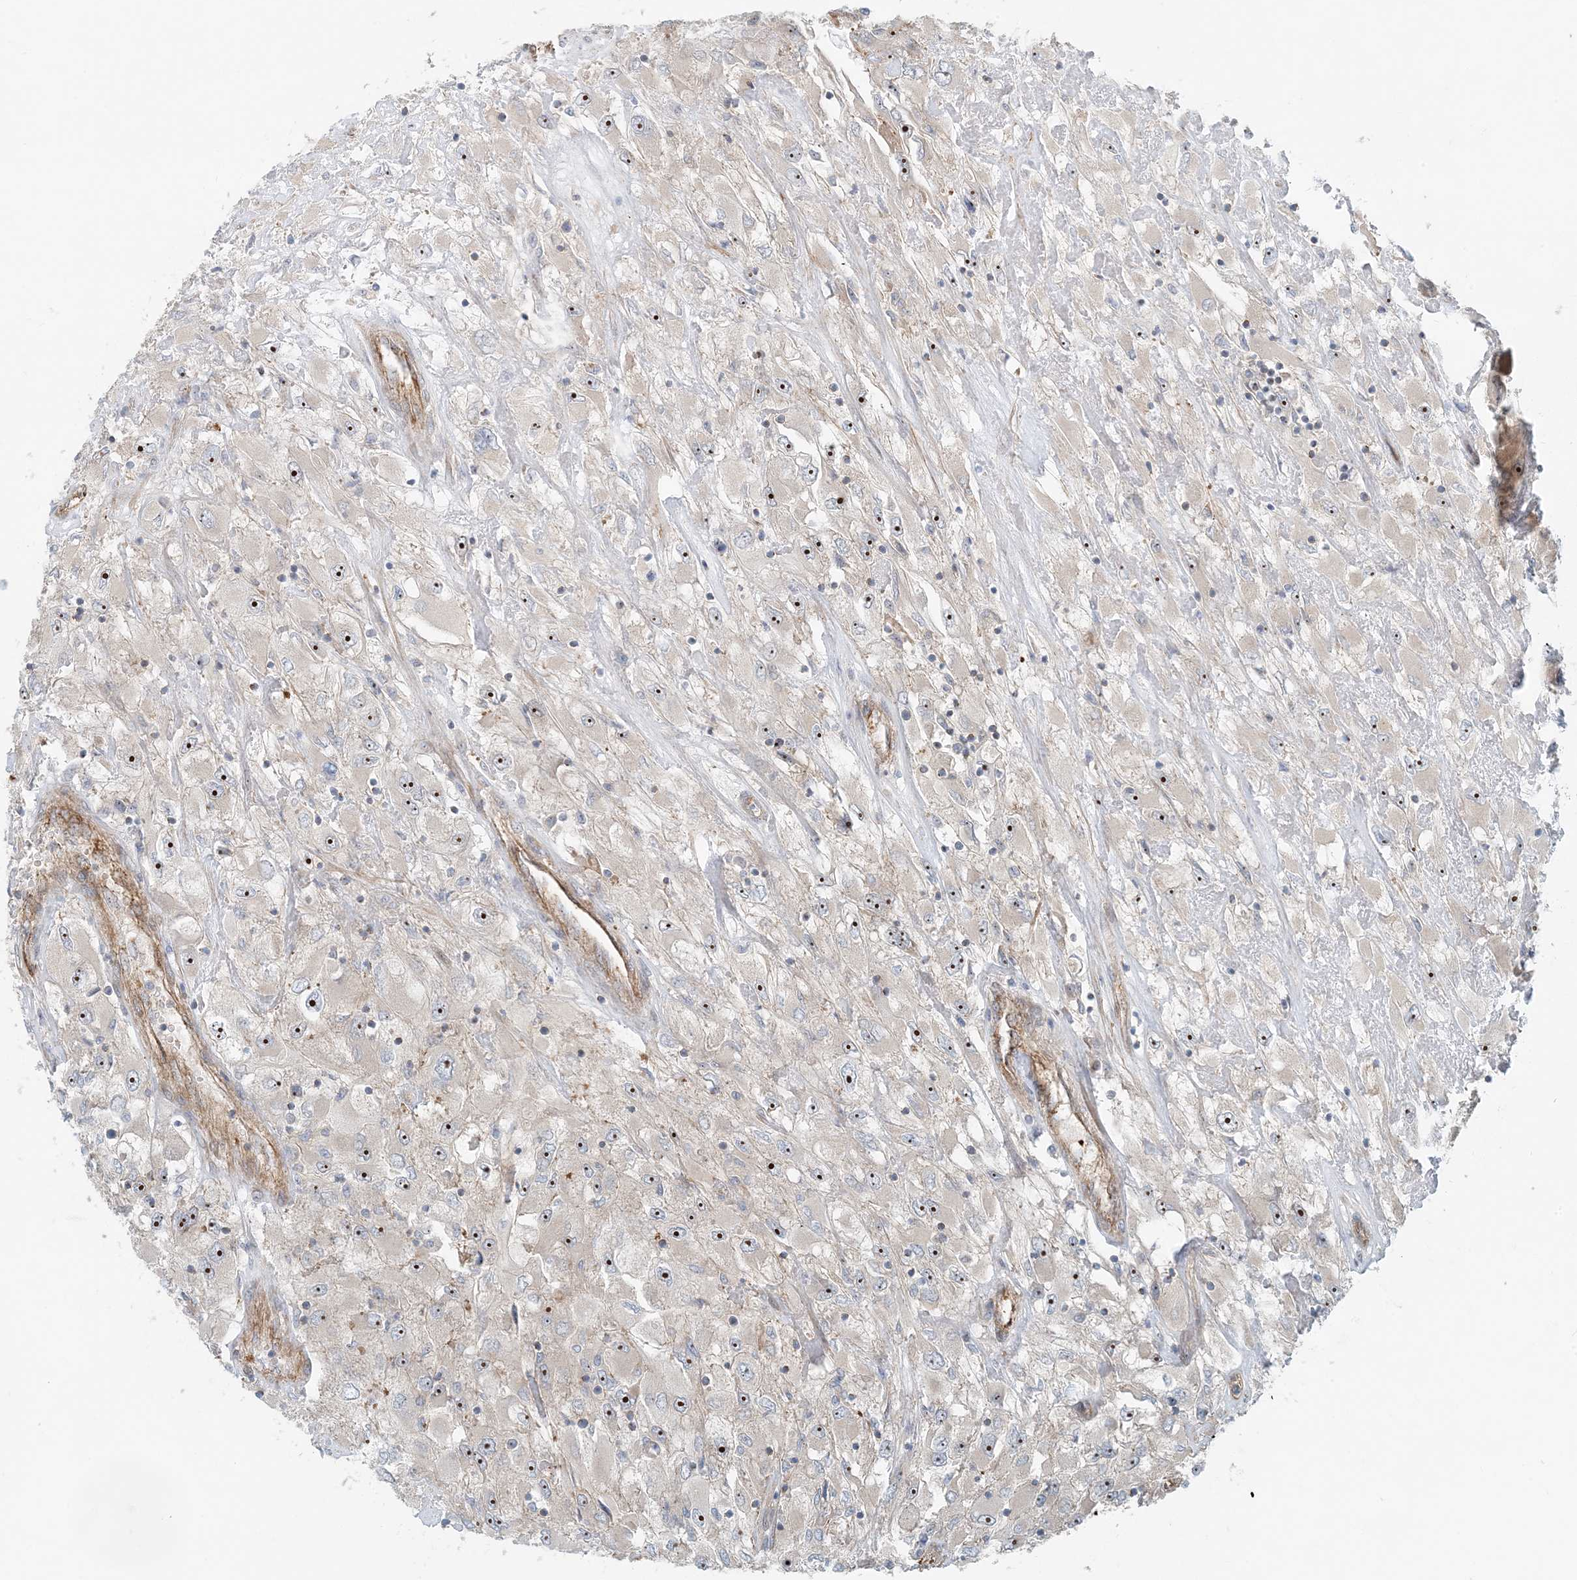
{"staining": {"intensity": "moderate", "quantity": ">75%", "location": "nuclear"}, "tissue": "renal cancer", "cell_type": "Tumor cells", "image_type": "cancer", "snomed": [{"axis": "morphology", "description": "Adenocarcinoma, NOS"}, {"axis": "topography", "description": "Kidney"}], "caption": "There is medium levels of moderate nuclear expression in tumor cells of adenocarcinoma (renal), as demonstrated by immunohistochemical staining (brown color).", "gene": "MYL5", "patient": {"sex": "female", "age": 52}}